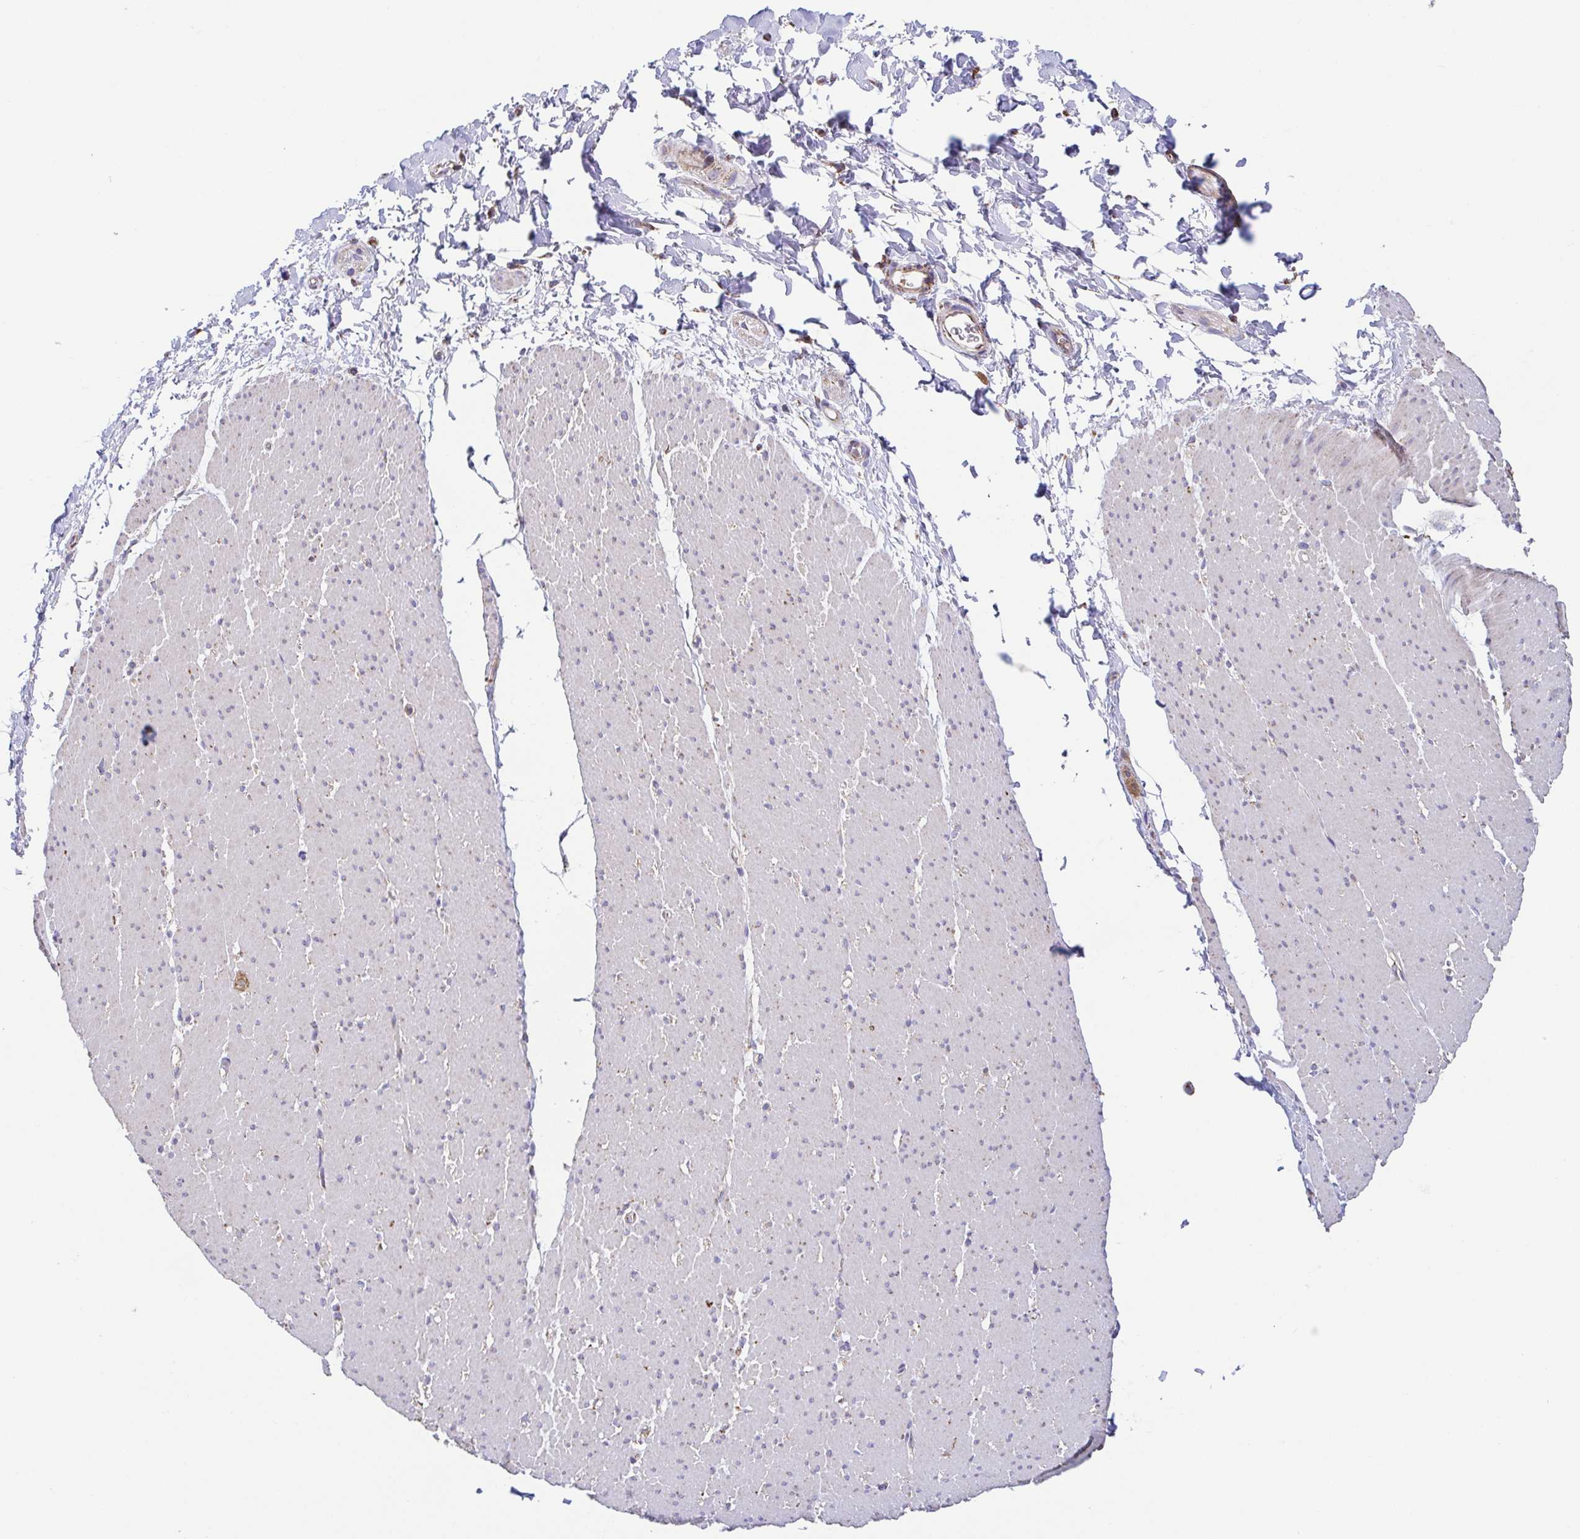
{"staining": {"intensity": "weak", "quantity": "25%-75%", "location": "cytoplasmic/membranous"}, "tissue": "smooth muscle", "cell_type": "Smooth muscle cells", "image_type": "normal", "snomed": [{"axis": "morphology", "description": "Normal tissue, NOS"}, {"axis": "topography", "description": "Smooth muscle"}, {"axis": "topography", "description": "Rectum"}], "caption": "High-power microscopy captured an IHC photomicrograph of benign smooth muscle, revealing weak cytoplasmic/membranous staining in approximately 25%-75% of smooth muscle cells. The protein is stained brown, and the nuclei are stained in blue (DAB (3,3'-diaminobenzidine) IHC with brightfield microscopy, high magnification).", "gene": "GINM1", "patient": {"sex": "male", "age": 53}}